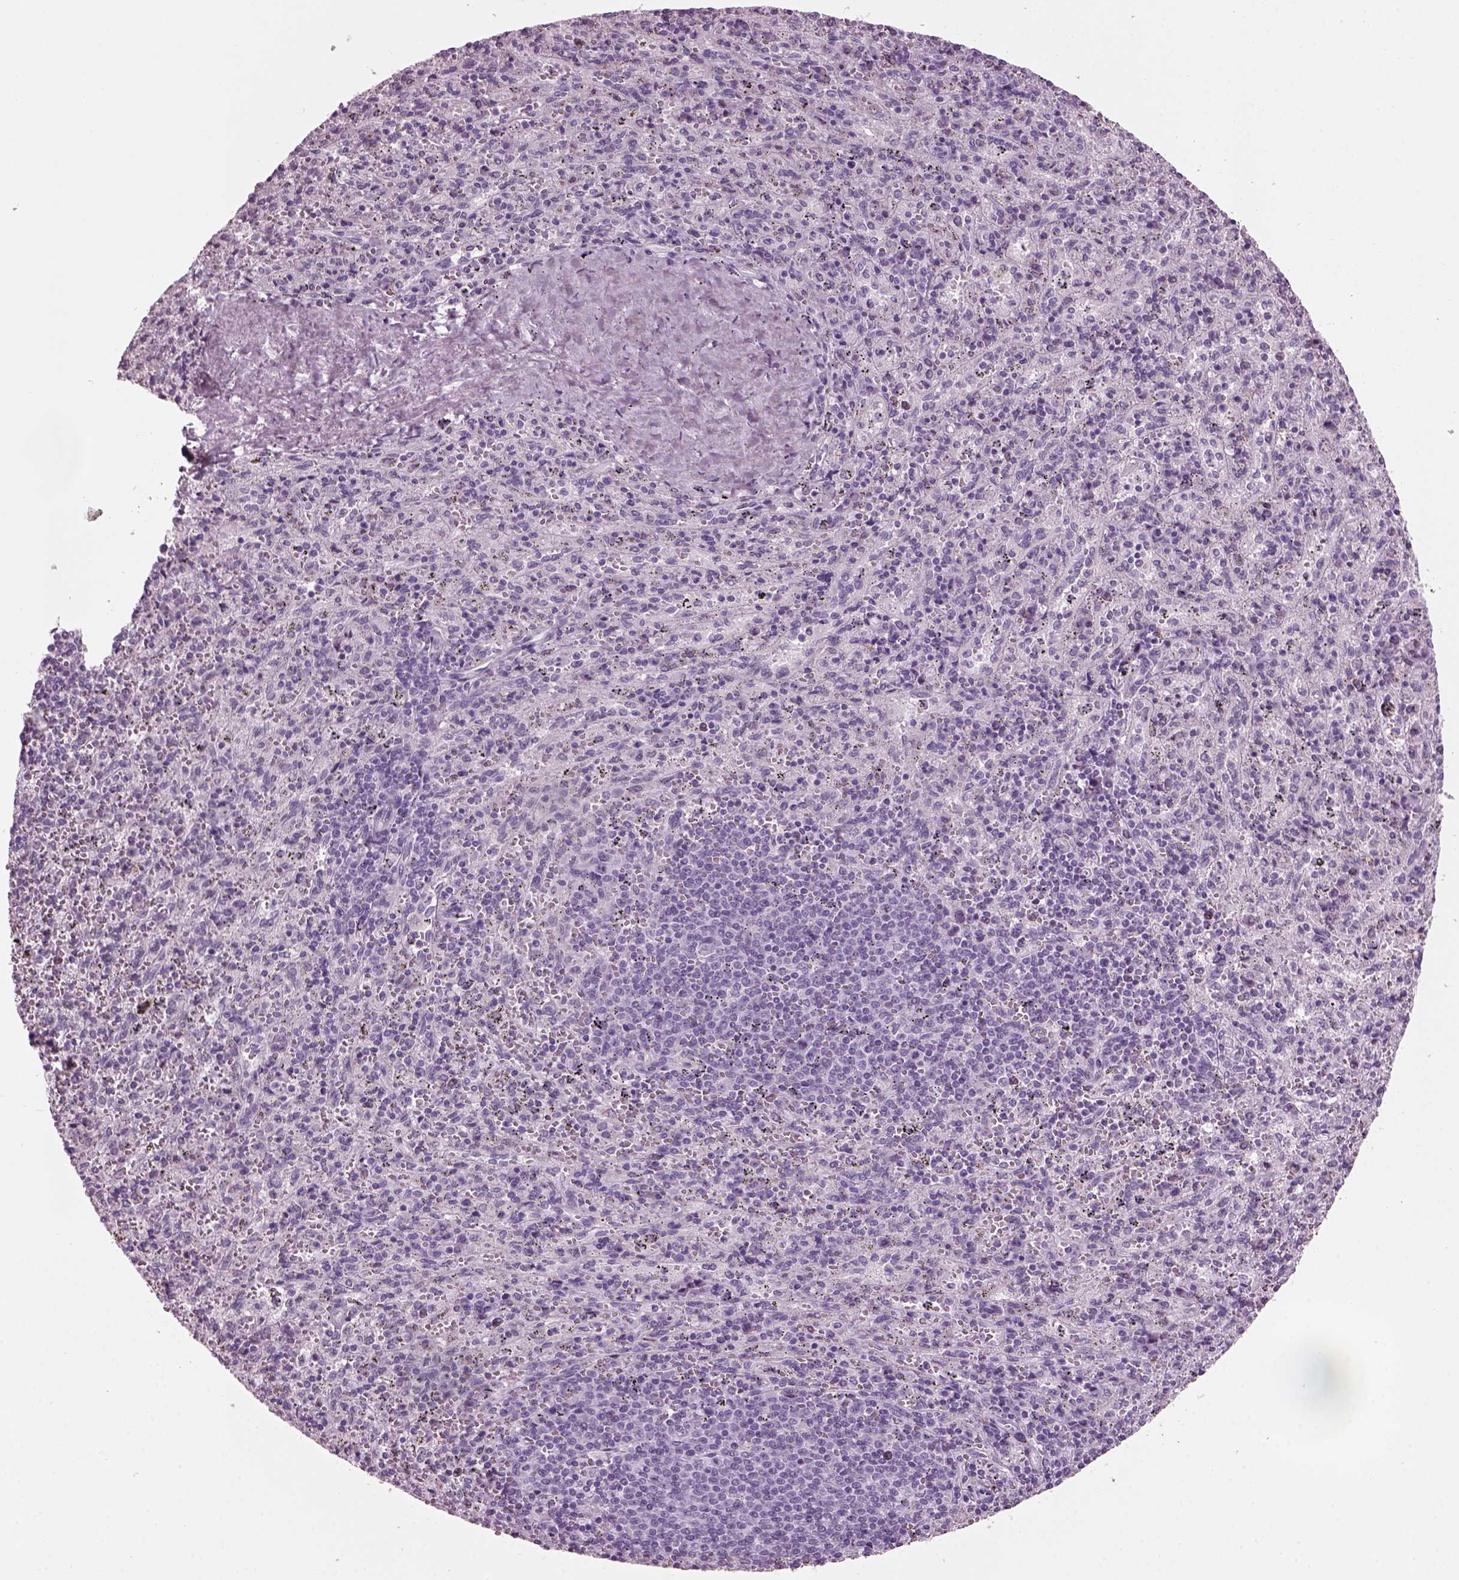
{"staining": {"intensity": "negative", "quantity": "none", "location": "none"}, "tissue": "spleen", "cell_type": "Cells in red pulp", "image_type": "normal", "snomed": [{"axis": "morphology", "description": "Normal tissue, NOS"}, {"axis": "topography", "description": "Spleen"}], "caption": "Cells in red pulp are negative for brown protein staining in unremarkable spleen.", "gene": "PRR9", "patient": {"sex": "male", "age": 57}}